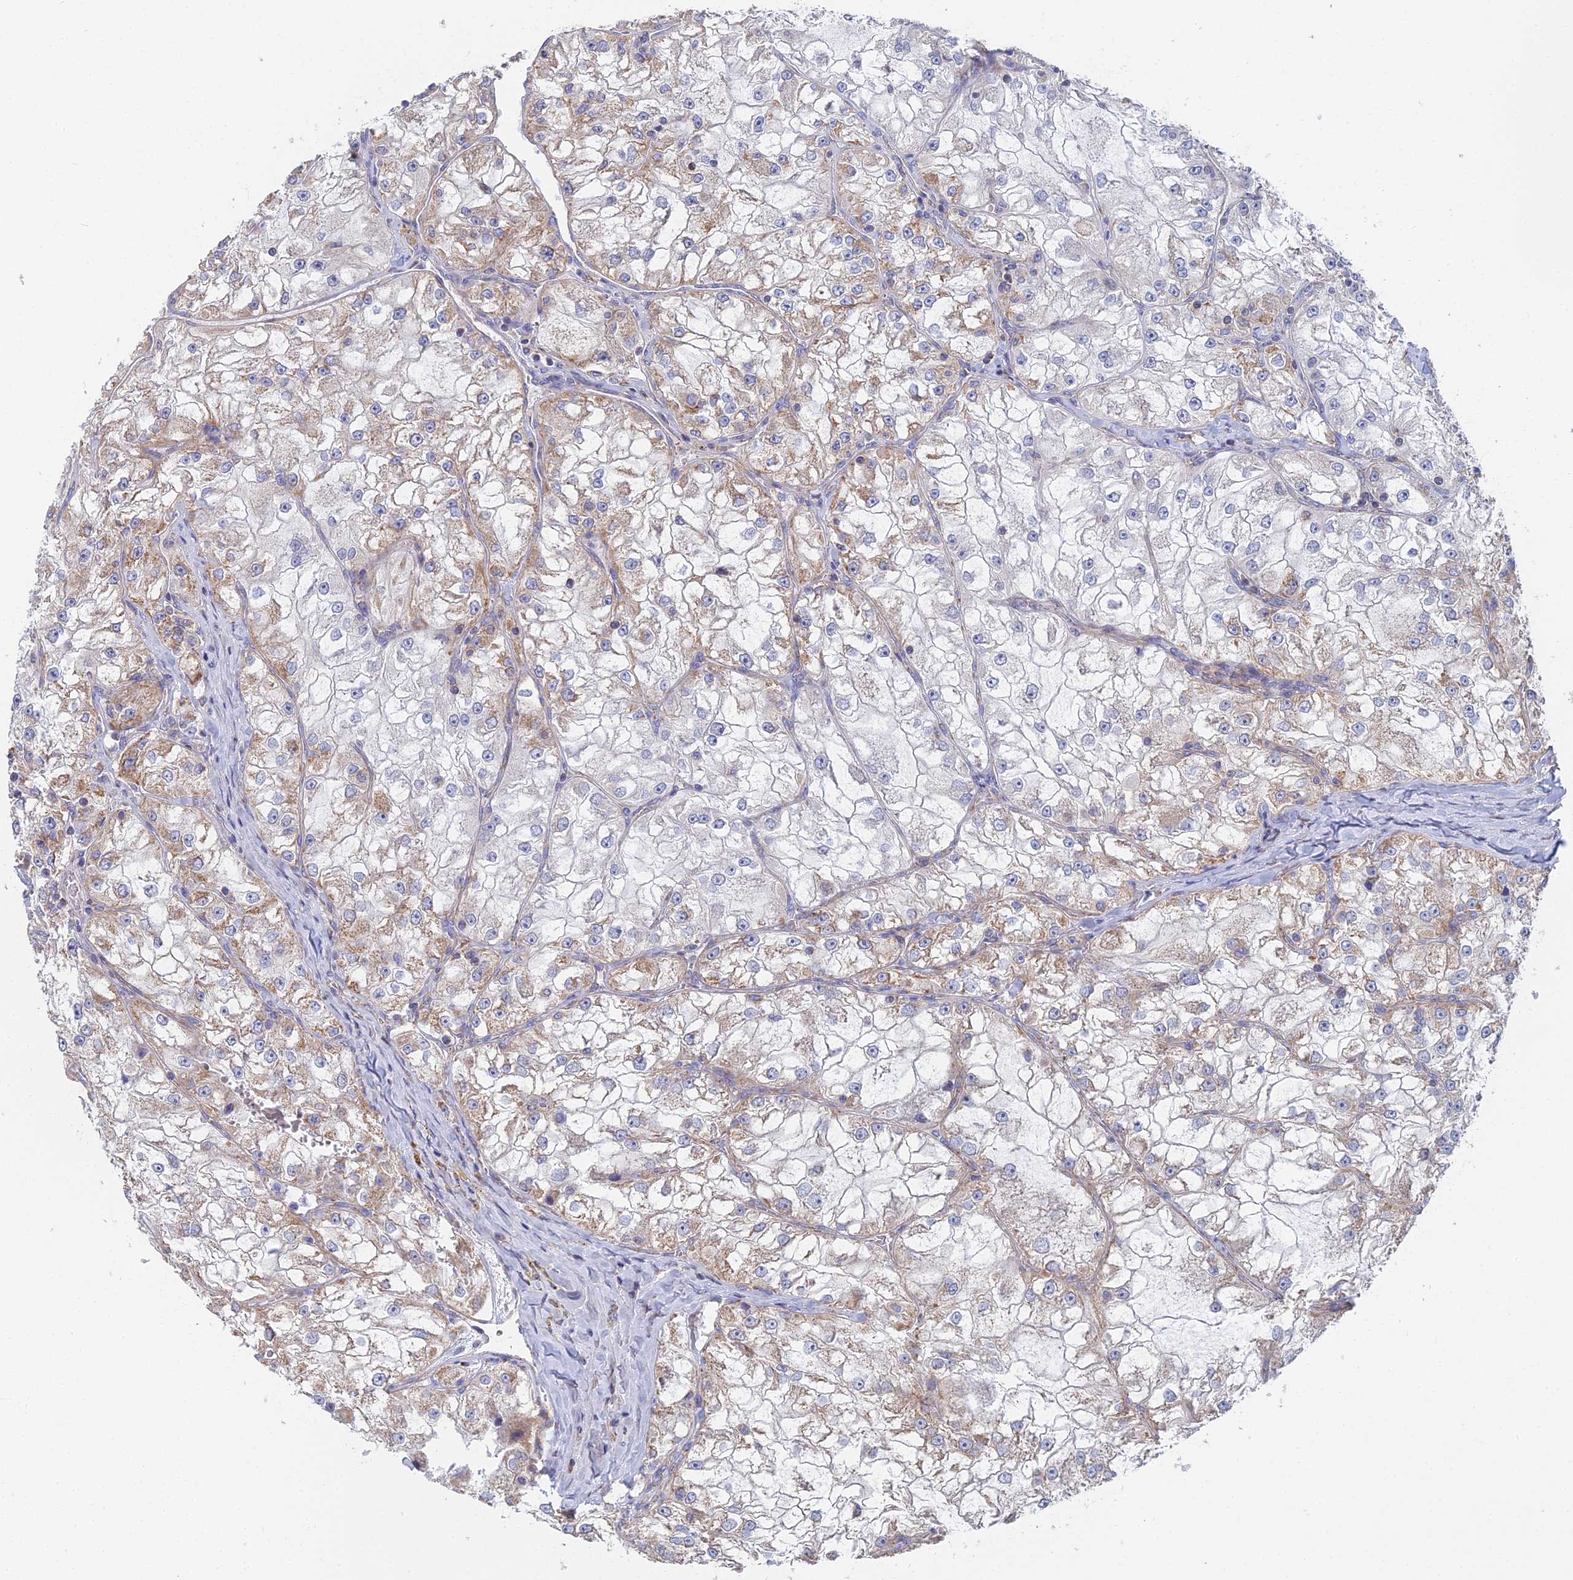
{"staining": {"intensity": "moderate", "quantity": "<25%", "location": "cytoplasmic/membranous"}, "tissue": "renal cancer", "cell_type": "Tumor cells", "image_type": "cancer", "snomed": [{"axis": "morphology", "description": "Adenocarcinoma, NOS"}, {"axis": "topography", "description": "Kidney"}], "caption": "There is low levels of moderate cytoplasmic/membranous staining in tumor cells of adenocarcinoma (renal), as demonstrated by immunohistochemical staining (brown color).", "gene": "ECSIT", "patient": {"sex": "female", "age": 72}}